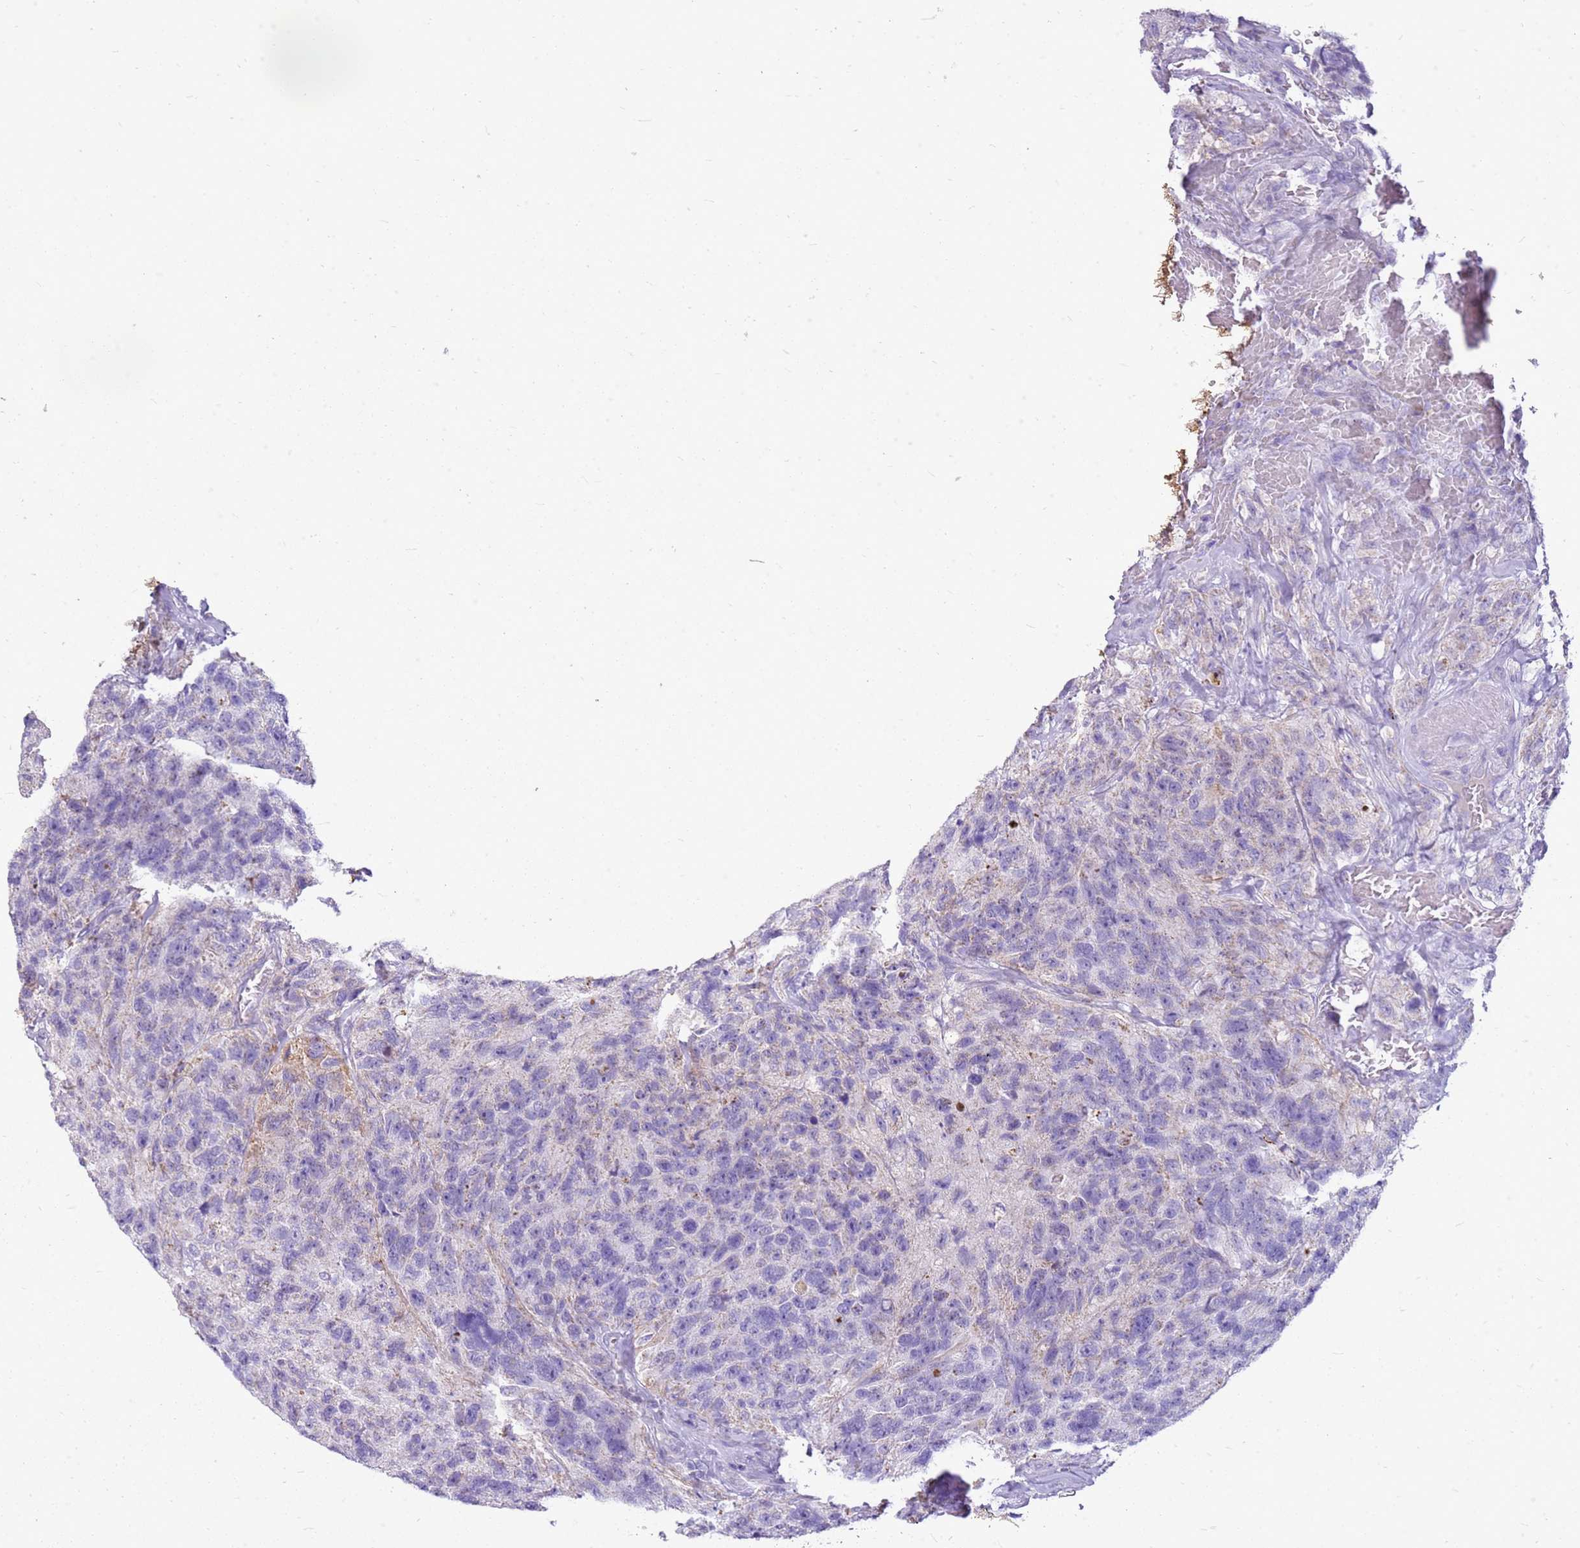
{"staining": {"intensity": "negative", "quantity": "none", "location": "none"}, "tissue": "glioma", "cell_type": "Tumor cells", "image_type": "cancer", "snomed": [{"axis": "morphology", "description": "Glioma, malignant, High grade"}, {"axis": "topography", "description": "Brain"}], "caption": "The IHC photomicrograph has no significant expression in tumor cells of malignant glioma (high-grade) tissue.", "gene": "FABP2", "patient": {"sex": "male", "age": 69}}